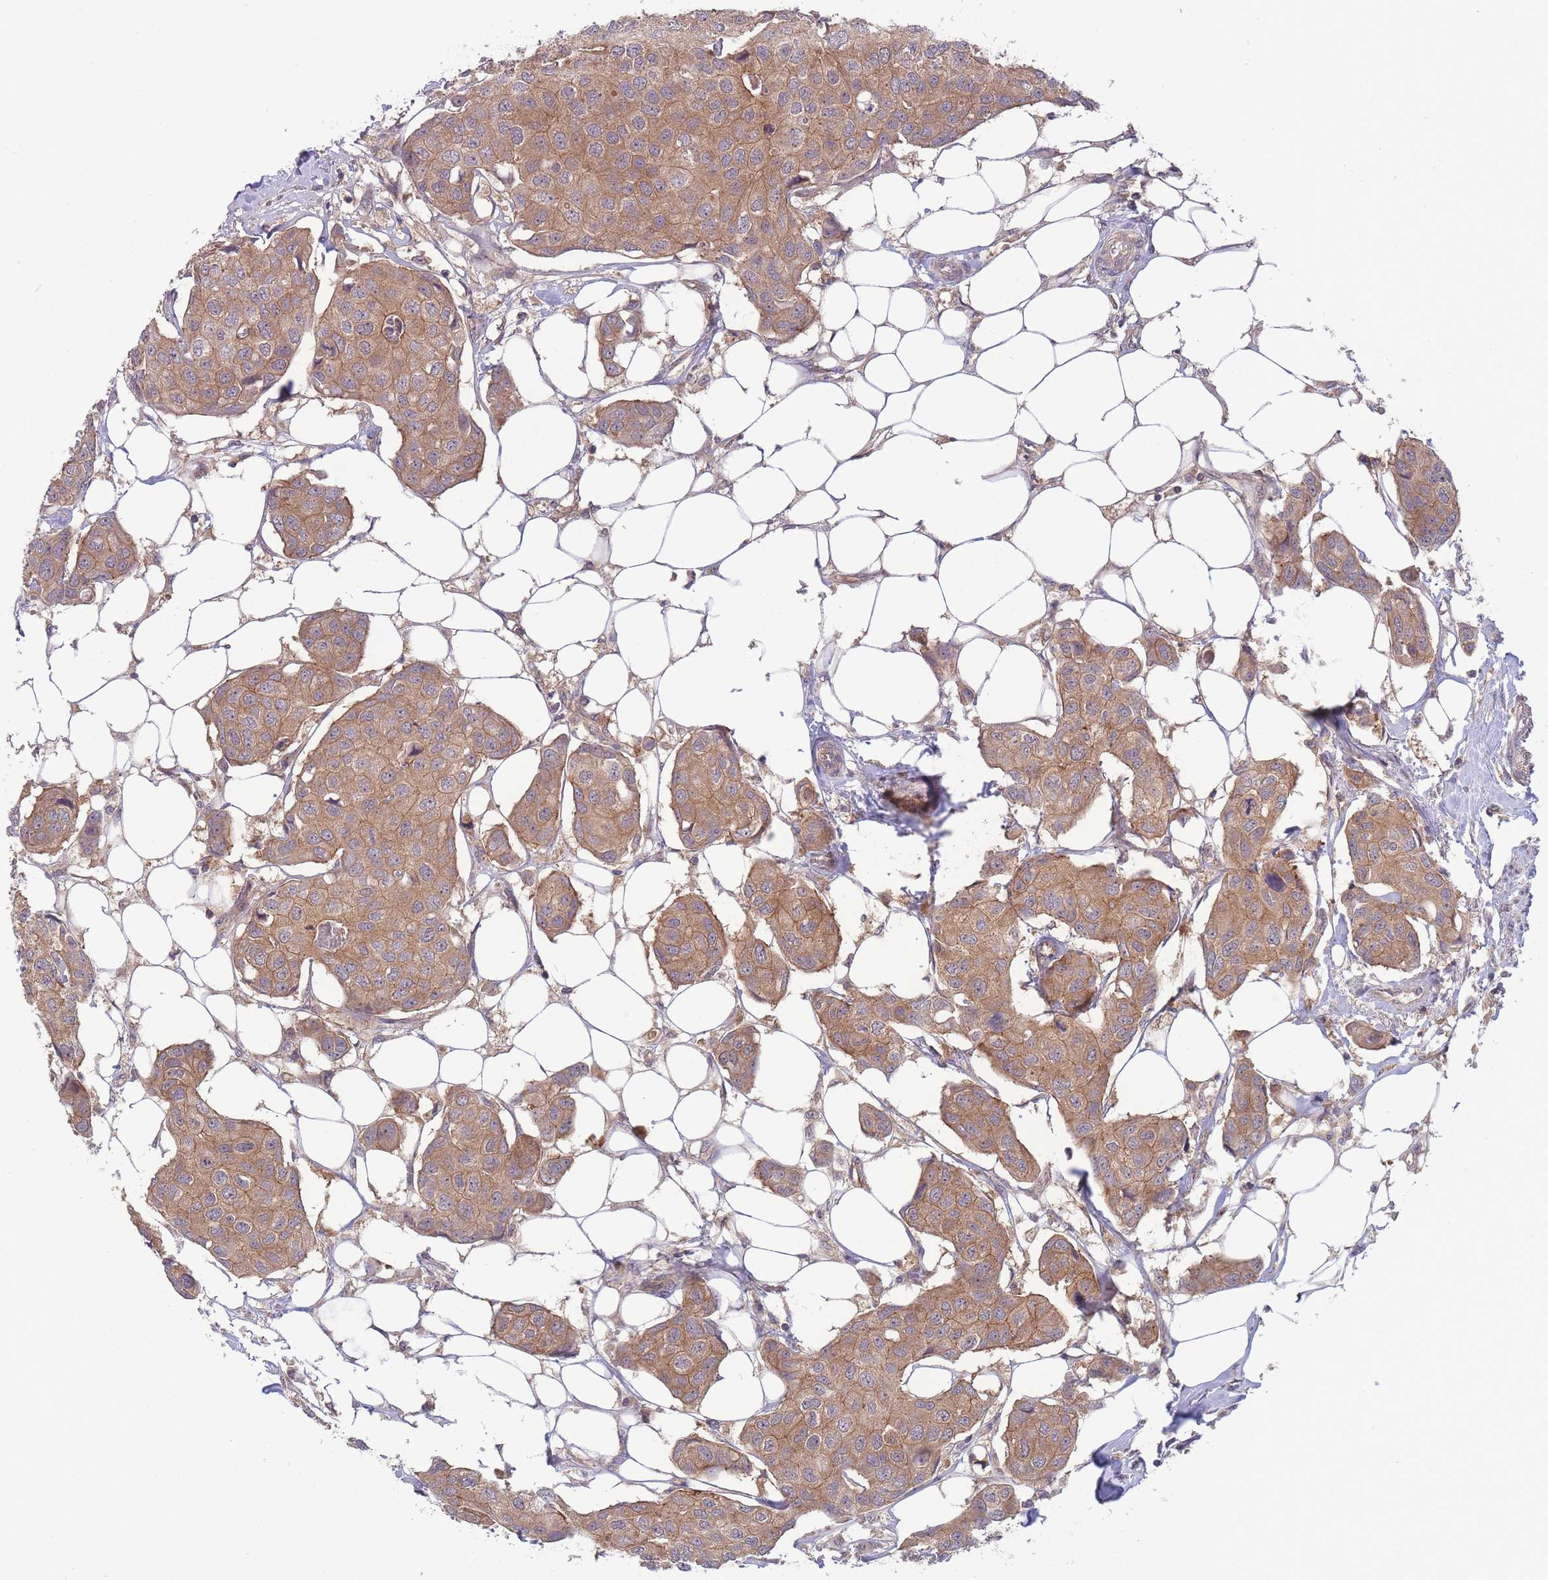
{"staining": {"intensity": "moderate", "quantity": ">75%", "location": "cytoplasmic/membranous"}, "tissue": "breast cancer", "cell_type": "Tumor cells", "image_type": "cancer", "snomed": [{"axis": "morphology", "description": "Duct carcinoma"}, {"axis": "topography", "description": "Breast"}, {"axis": "topography", "description": "Lymph node"}], "caption": "Immunohistochemical staining of human breast cancer demonstrates moderate cytoplasmic/membranous protein staining in about >75% of tumor cells. (Stains: DAB (3,3'-diaminobenzidine) in brown, nuclei in blue, Microscopy: brightfield microscopy at high magnification).", "gene": "PFDN6", "patient": {"sex": "female", "age": 80}}